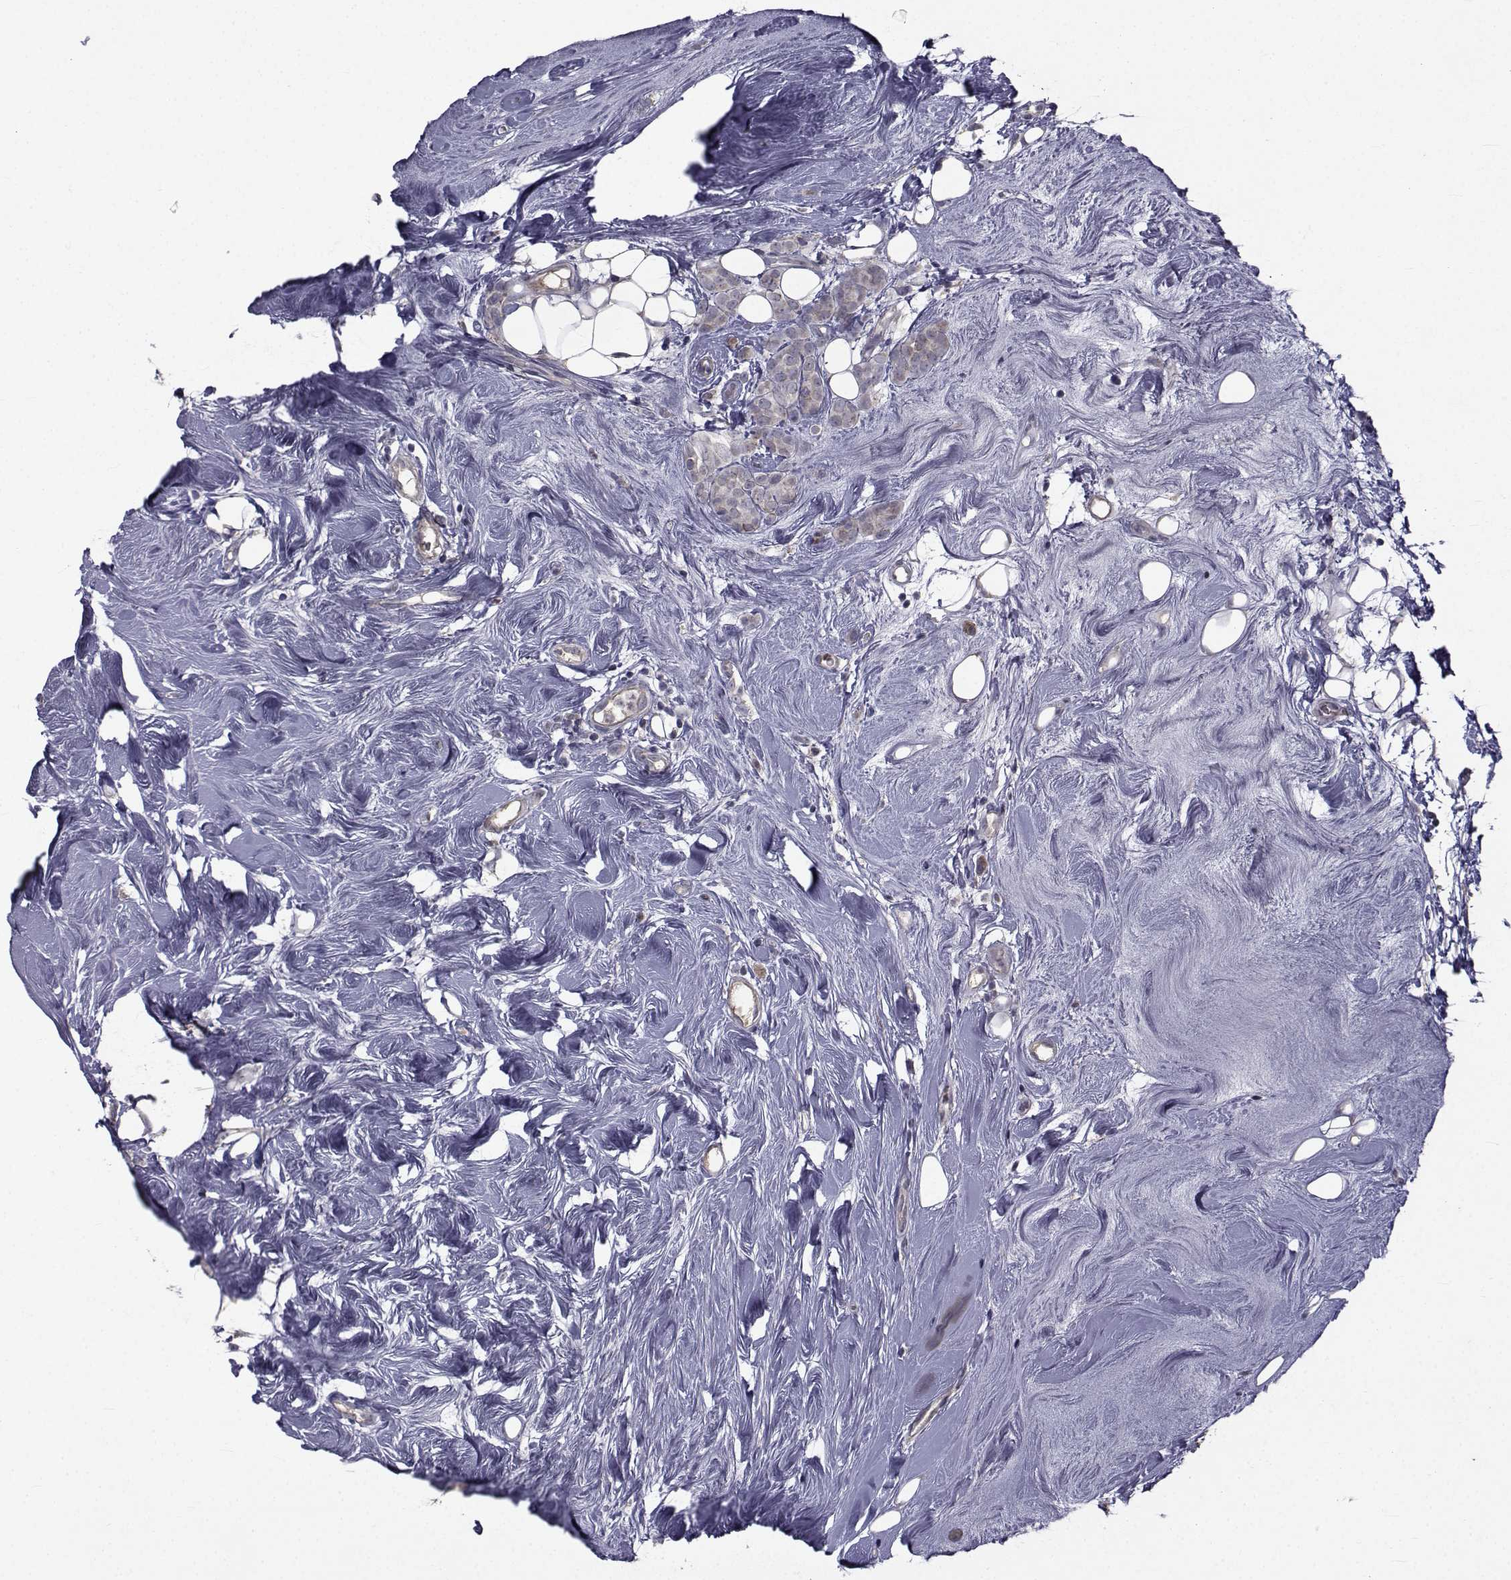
{"staining": {"intensity": "weak", "quantity": ">75%", "location": "cytoplasmic/membranous"}, "tissue": "breast cancer", "cell_type": "Tumor cells", "image_type": "cancer", "snomed": [{"axis": "morphology", "description": "Lobular carcinoma"}, {"axis": "topography", "description": "Breast"}], "caption": "Weak cytoplasmic/membranous staining for a protein is seen in approximately >75% of tumor cells of breast cancer (lobular carcinoma) using immunohistochemistry.", "gene": "FDXR", "patient": {"sex": "female", "age": 49}}